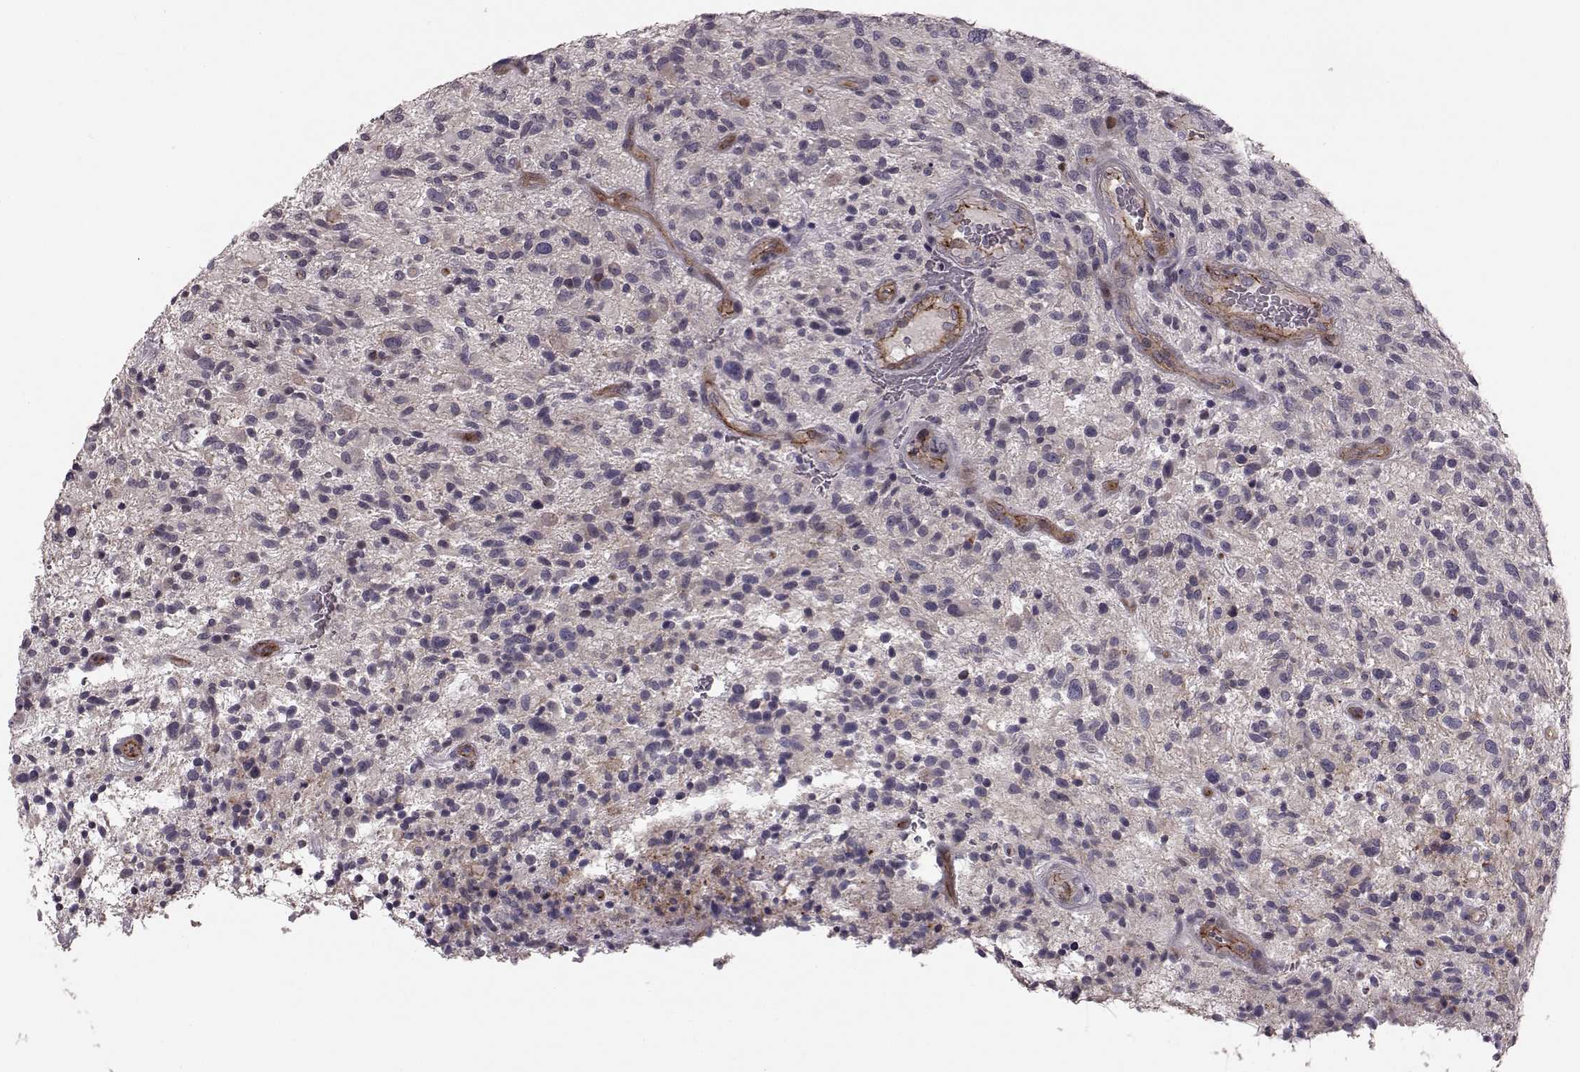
{"staining": {"intensity": "negative", "quantity": "none", "location": "none"}, "tissue": "glioma", "cell_type": "Tumor cells", "image_type": "cancer", "snomed": [{"axis": "morphology", "description": "Glioma, malignant, High grade"}, {"axis": "topography", "description": "Brain"}], "caption": "Histopathology image shows no significant protein staining in tumor cells of glioma.", "gene": "SLC22A18", "patient": {"sex": "male", "age": 47}}